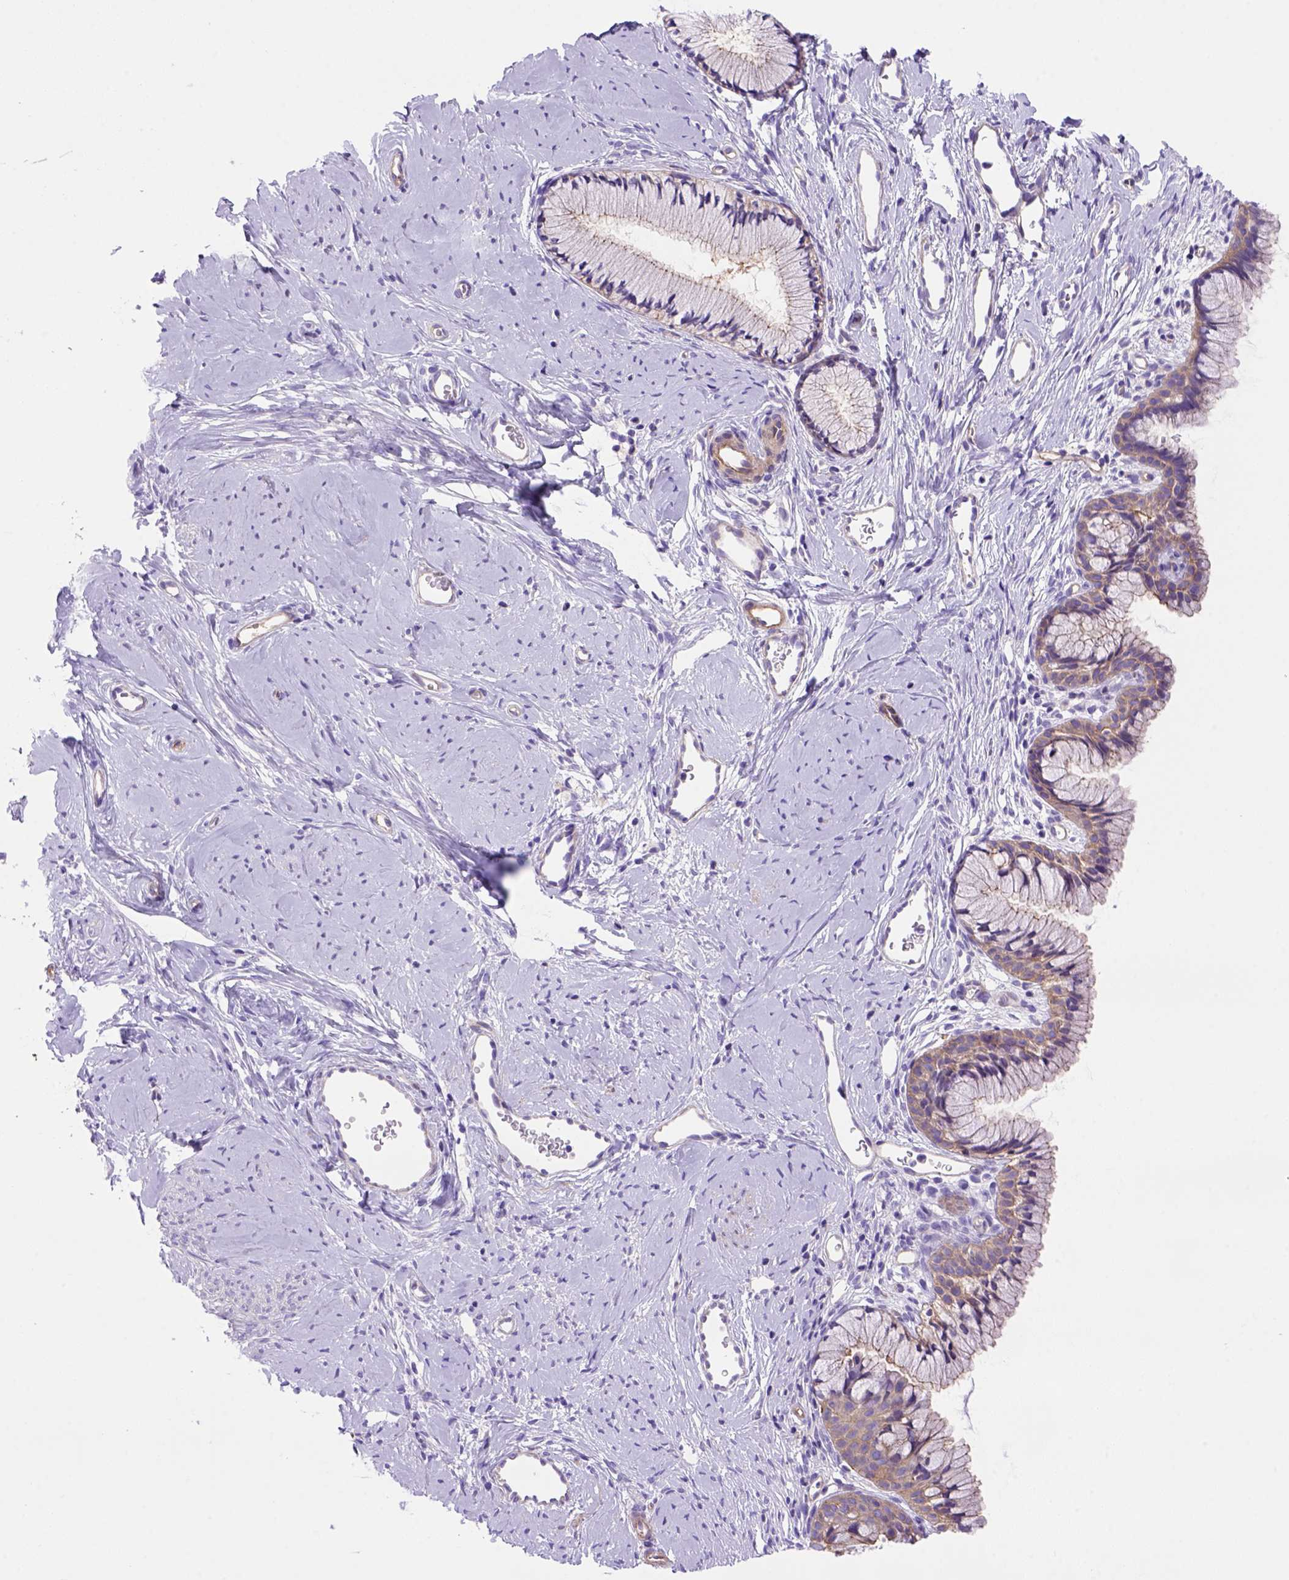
{"staining": {"intensity": "moderate", "quantity": ">75%", "location": "cytoplasmic/membranous"}, "tissue": "cervix", "cell_type": "Glandular cells", "image_type": "normal", "snomed": [{"axis": "morphology", "description": "Normal tissue, NOS"}, {"axis": "topography", "description": "Cervix"}], "caption": "Unremarkable cervix displays moderate cytoplasmic/membranous staining in about >75% of glandular cells, visualized by immunohistochemistry. Nuclei are stained in blue.", "gene": "PEX12", "patient": {"sex": "female", "age": 40}}